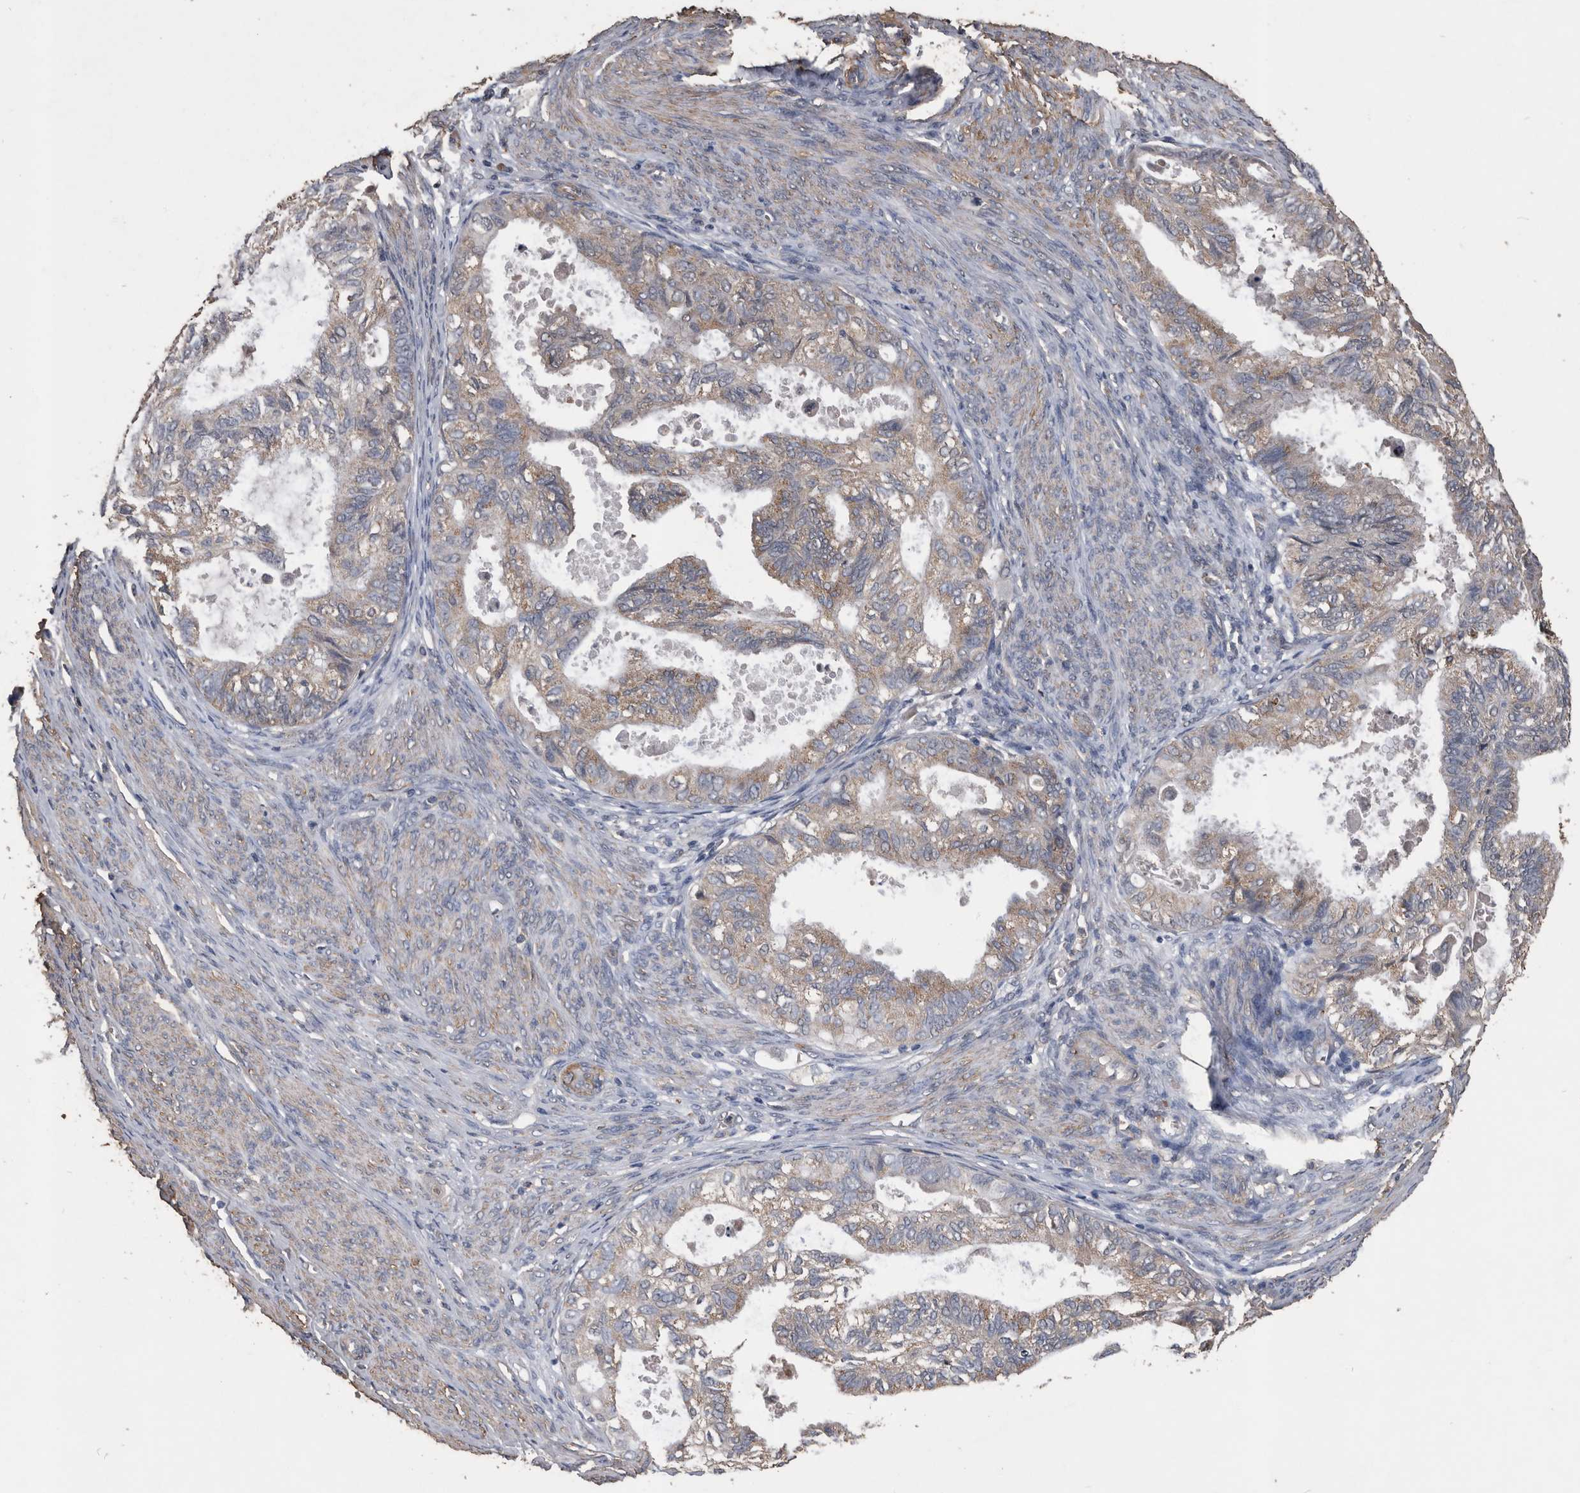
{"staining": {"intensity": "weak", "quantity": "25%-75%", "location": "cytoplasmic/membranous"}, "tissue": "cervical cancer", "cell_type": "Tumor cells", "image_type": "cancer", "snomed": [{"axis": "morphology", "description": "Normal tissue, NOS"}, {"axis": "morphology", "description": "Adenocarcinoma, NOS"}, {"axis": "topography", "description": "Cervix"}, {"axis": "topography", "description": "Endometrium"}], "caption": "Protein analysis of cervical cancer (adenocarcinoma) tissue demonstrates weak cytoplasmic/membranous expression in about 25%-75% of tumor cells.", "gene": "NRBP1", "patient": {"sex": "female", "age": 86}}